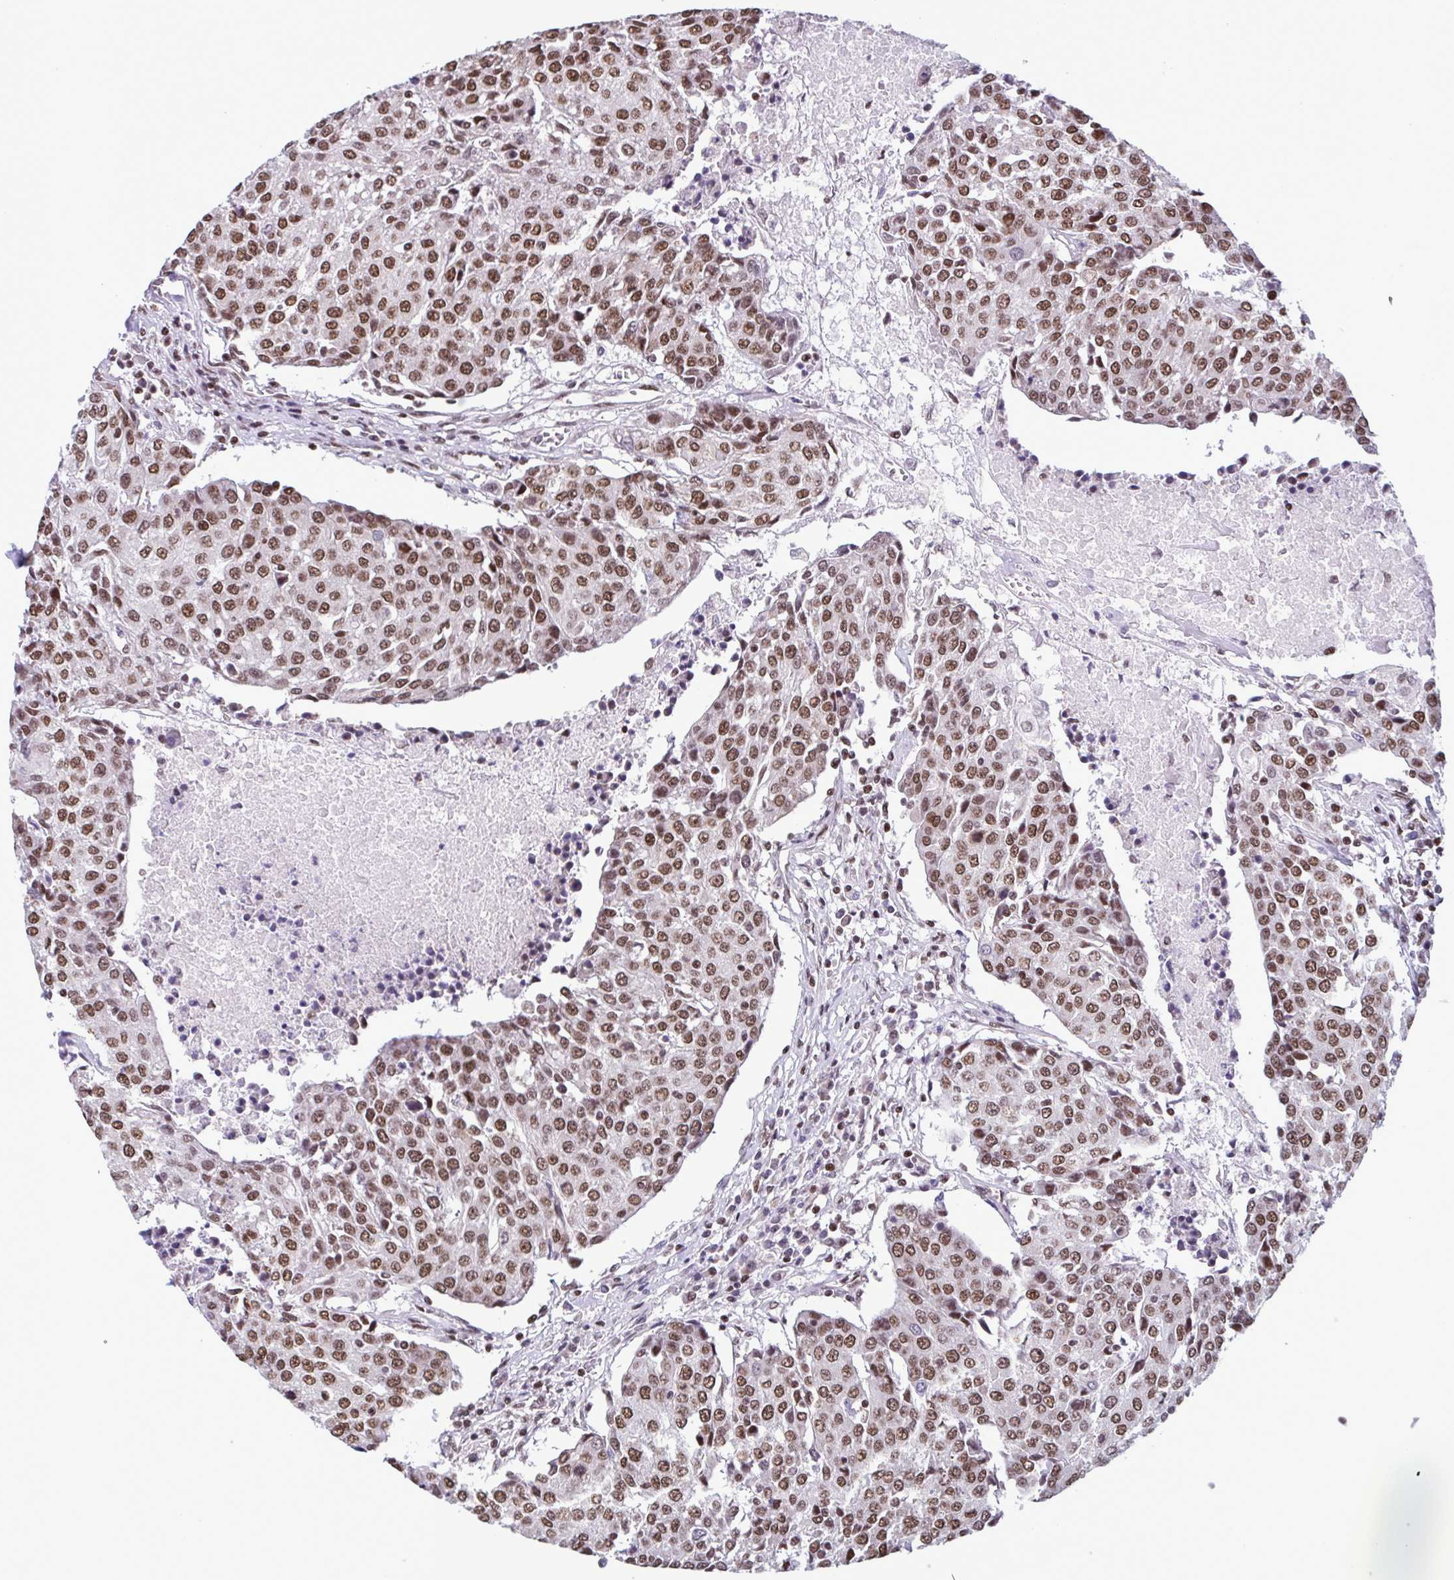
{"staining": {"intensity": "moderate", "quantity": ">75%", "location": "nuclear"}, "tissue": "urothelial cancer", "cell_type": "Tumor cells", "image_type": "cancer", "snomed": [{"axis": "morphology", "description": "Urothelial carcinoma, High grade"}, {"axis": "topography", "description": "Urinary bladder"}], "caption": "Immunohistochemistry (IHC) histopathology image of neoplastic tissue: high-grade urothelial carcinoma stained using IHC demonstrates medium levels of moderate protein expression localized specifically in the nuclear of tumor cells, appearing as a nuclear brown color.", "gene": "TIMM21", "patient": {"sex": "female", "age": 85}}